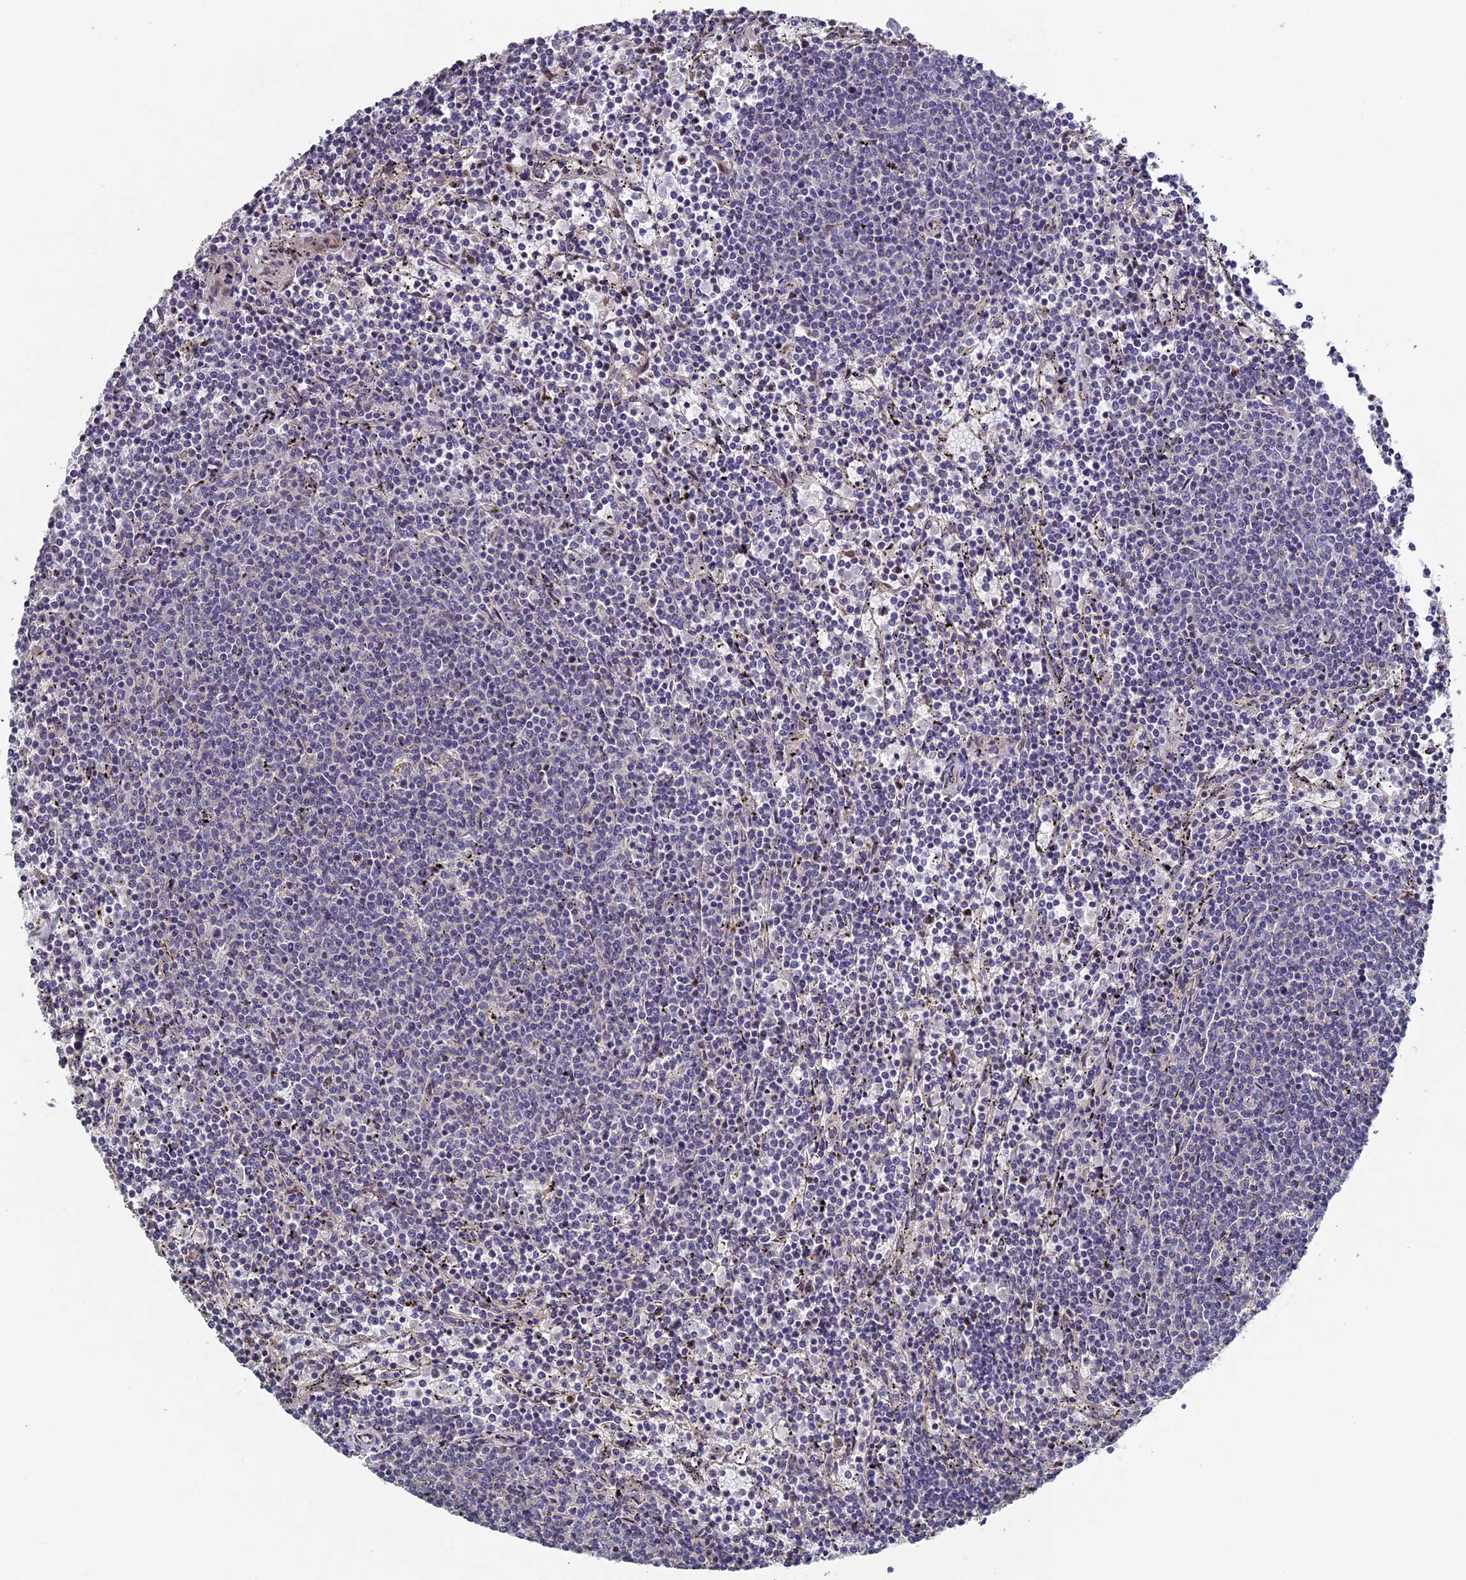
{"staining": {"intensity": "negative", "quantity": "none", "location": "none"}, "tissue": "lymphoma", "cell_type": "Tumor cells", "image_type": "cancer", "snomed": [{"axis": "morphology", "description": "Malignant lymphoma, non-Hodgkin's type, Low grade"}, {"axis": "topography", "description": "Spleen"}], "caption": "Malignant lymphoma, non-Hodgkin's type (low-grade) was stained to show a protein in brown. There is no significant positivity in tumor cells.", "gene": "DIXDC1", "patient": {"sex": "female", "age": 50}}